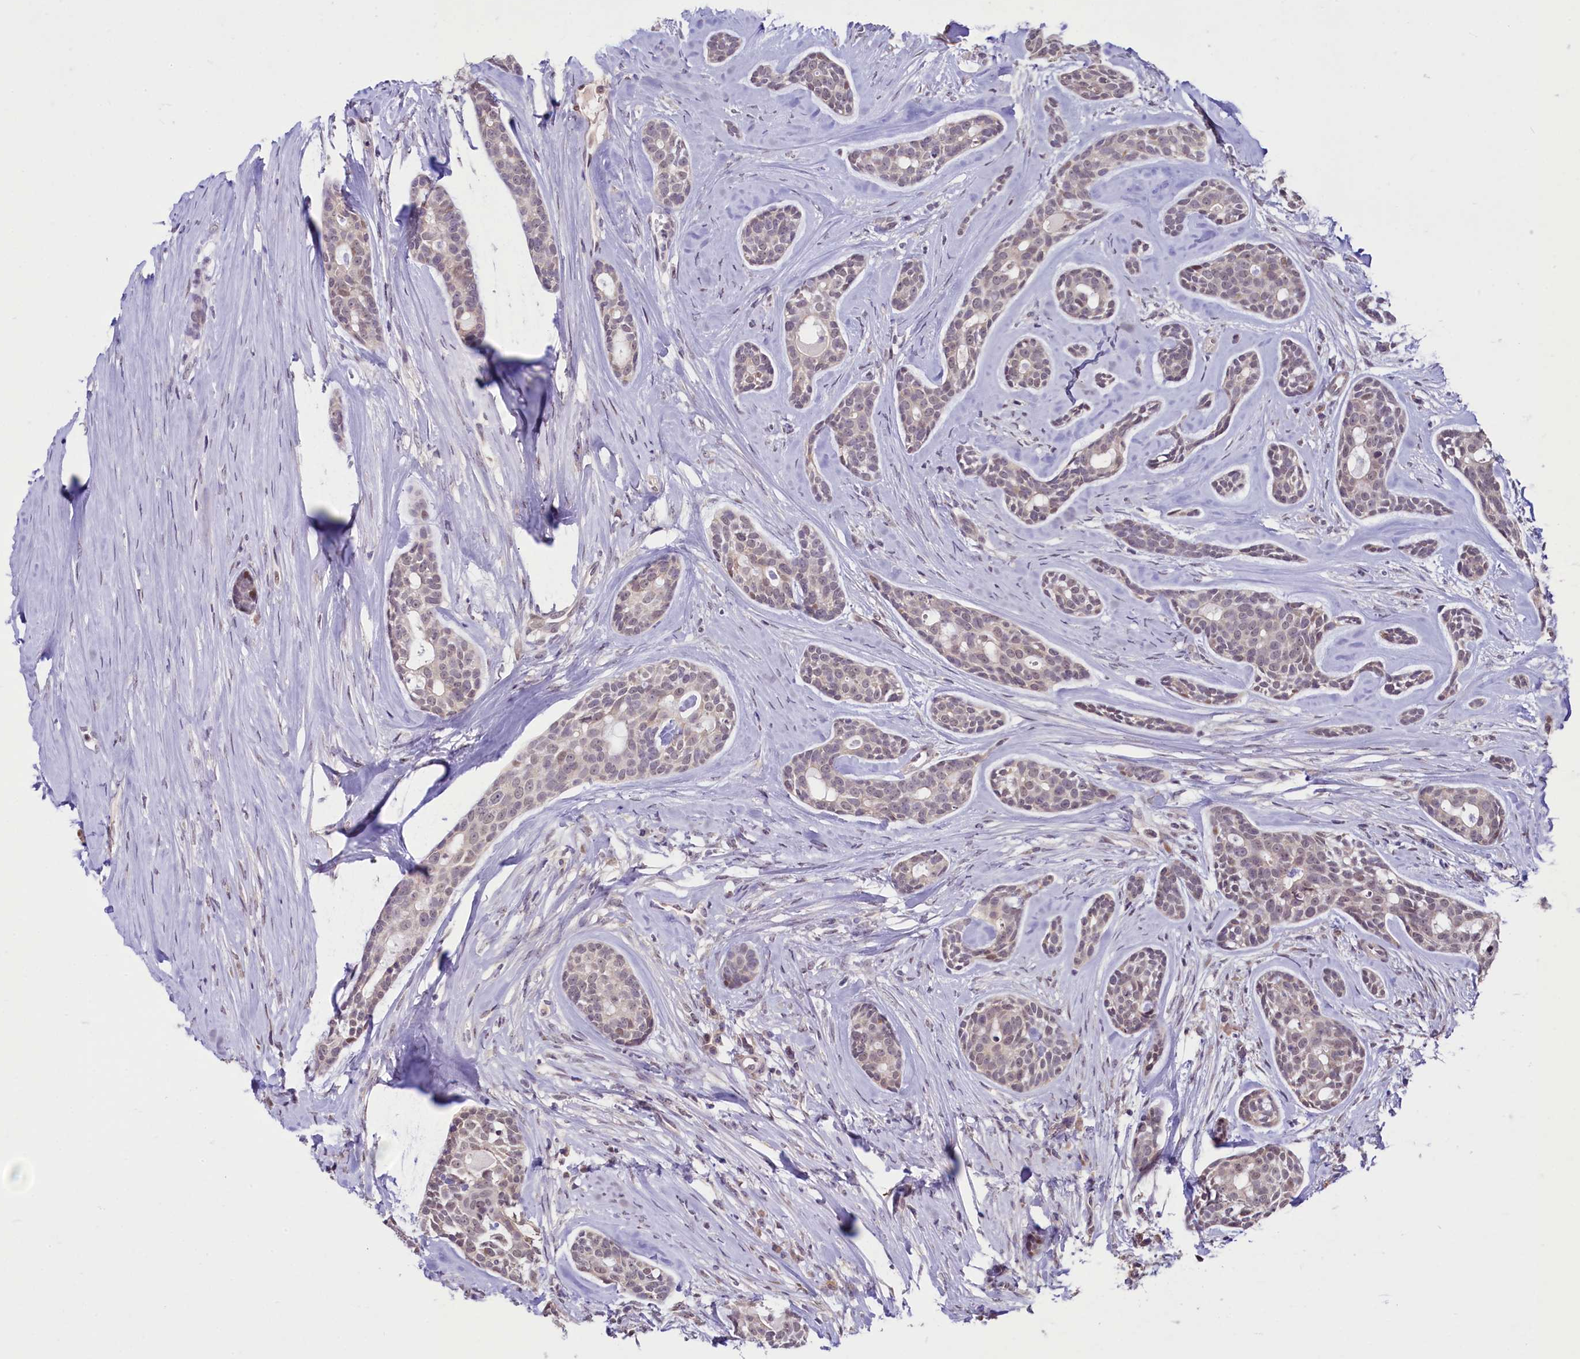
{"staining": {"intensity": "weak", "quantity": "<25%", "location": "nuclear"}, "tissue": "head and neck cancer", "cell_type": "Tumor cells", "image_type": "cancer", "snomed": [{"axis": "morphology", "description": "Adenocarcinoma, NOS"}, {"axis": "topography", "description": "Subcutis"}, {"axis": "topography", "description": "Head-Neck"}], "caption": "The IHC micrograph has no significant staining in tumor cells of head and neck cancer tissue. (DAB immunohistochemistry, high magnification).", "gene": "ANKS3", "patient": {"sex": "female", "age": 73}}